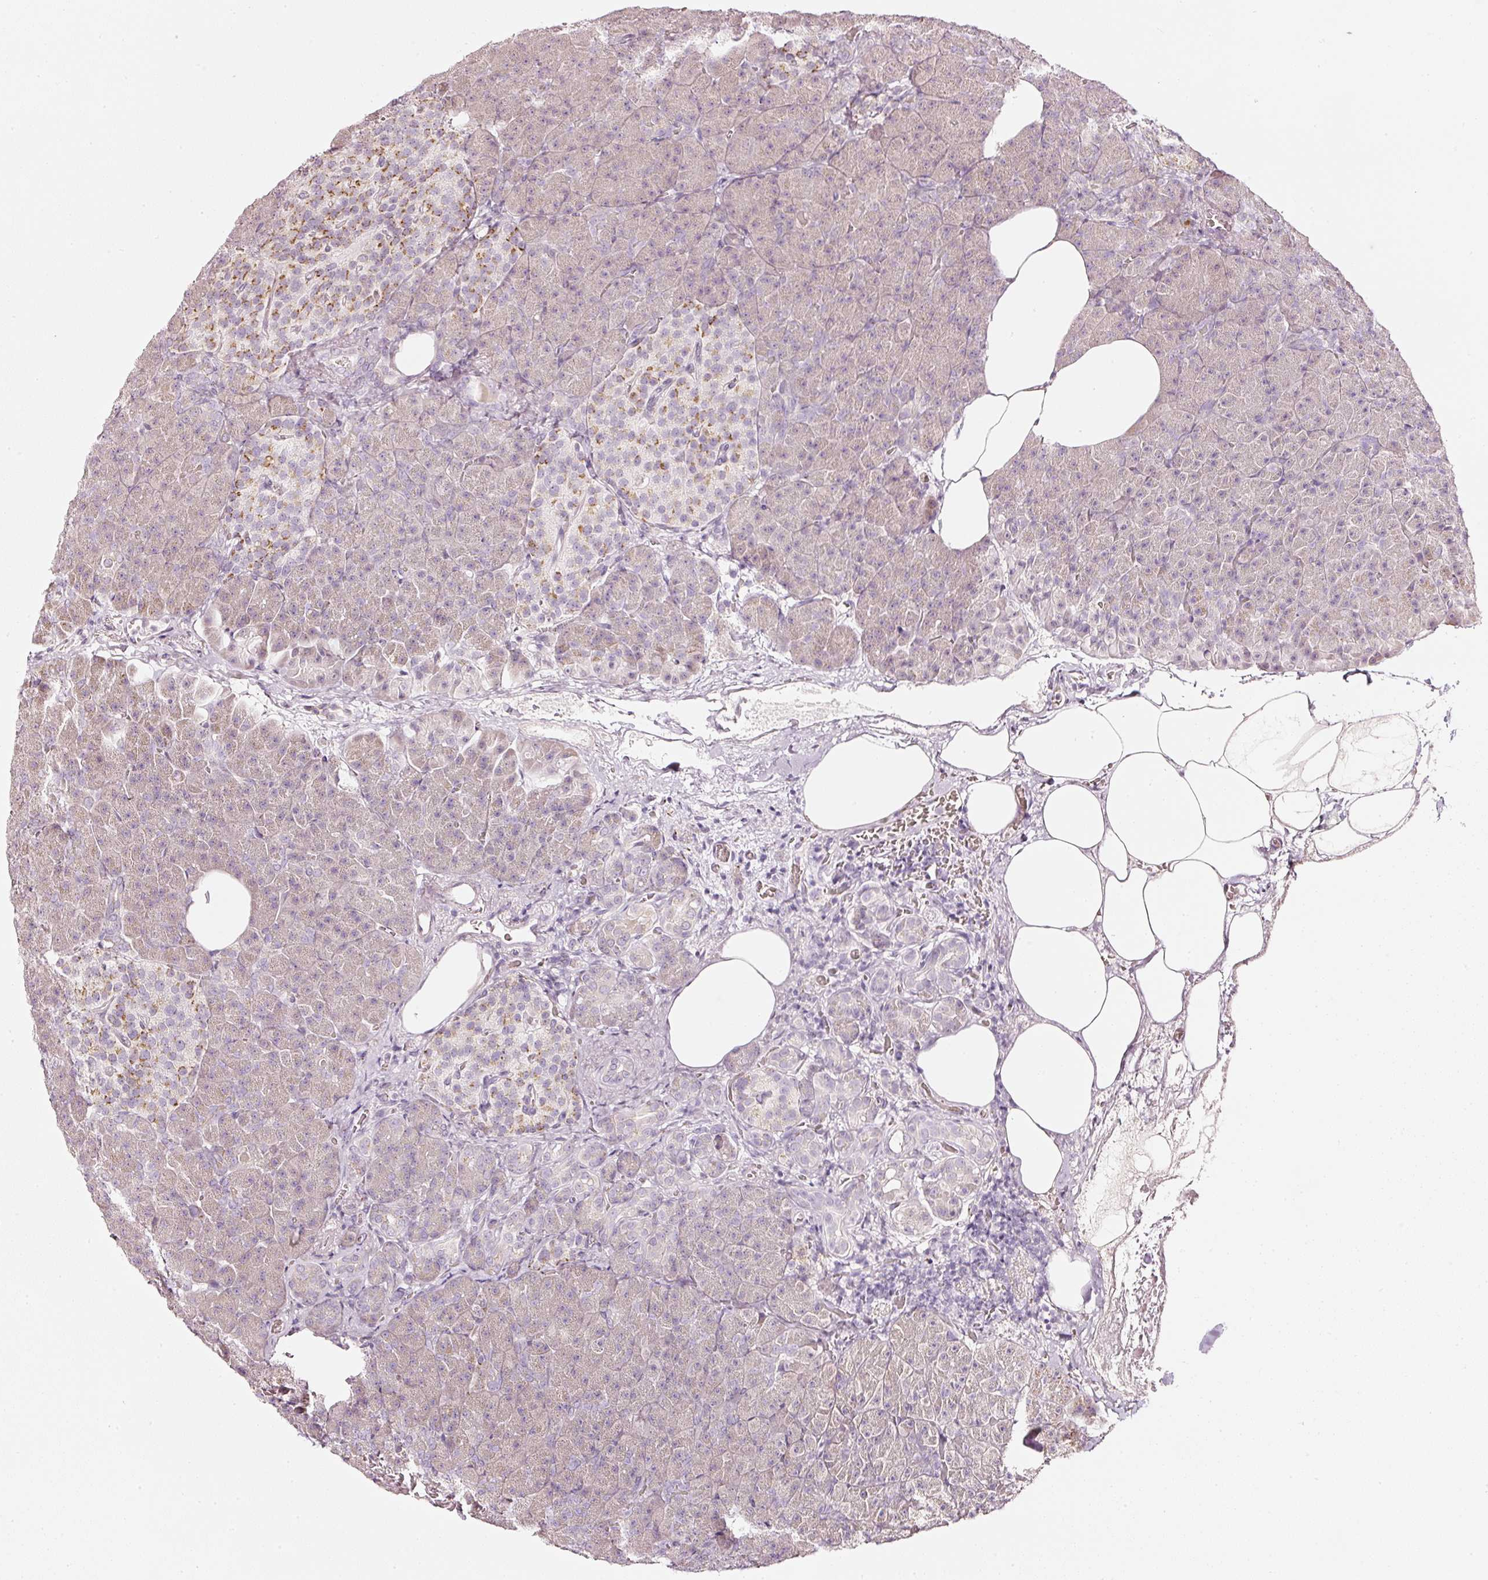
{"staining": {"intensity": "weak", "quantity": ">75%", "location": "cytoplasmic/membranous"}, "tissue": "pancreas", "cell_type": "Exocrine glandular cells", "image_type": "normal", "snomed": [{"axis": "morphology", "description": "Normal tissue, NOS"}, {"axis": "topography", "description": "Pancreas"}], "caption": "Unremarkable pancreas shows weak cytoplasmic/membranous staining in about >75% of exocrine glandular cells, visualized by immunohistochemistry. (brown staining indicates protein expression, while blue staining denotes nuclei).", "gene": "SDF4", "patient": {"sex": "female", "age": 74}}